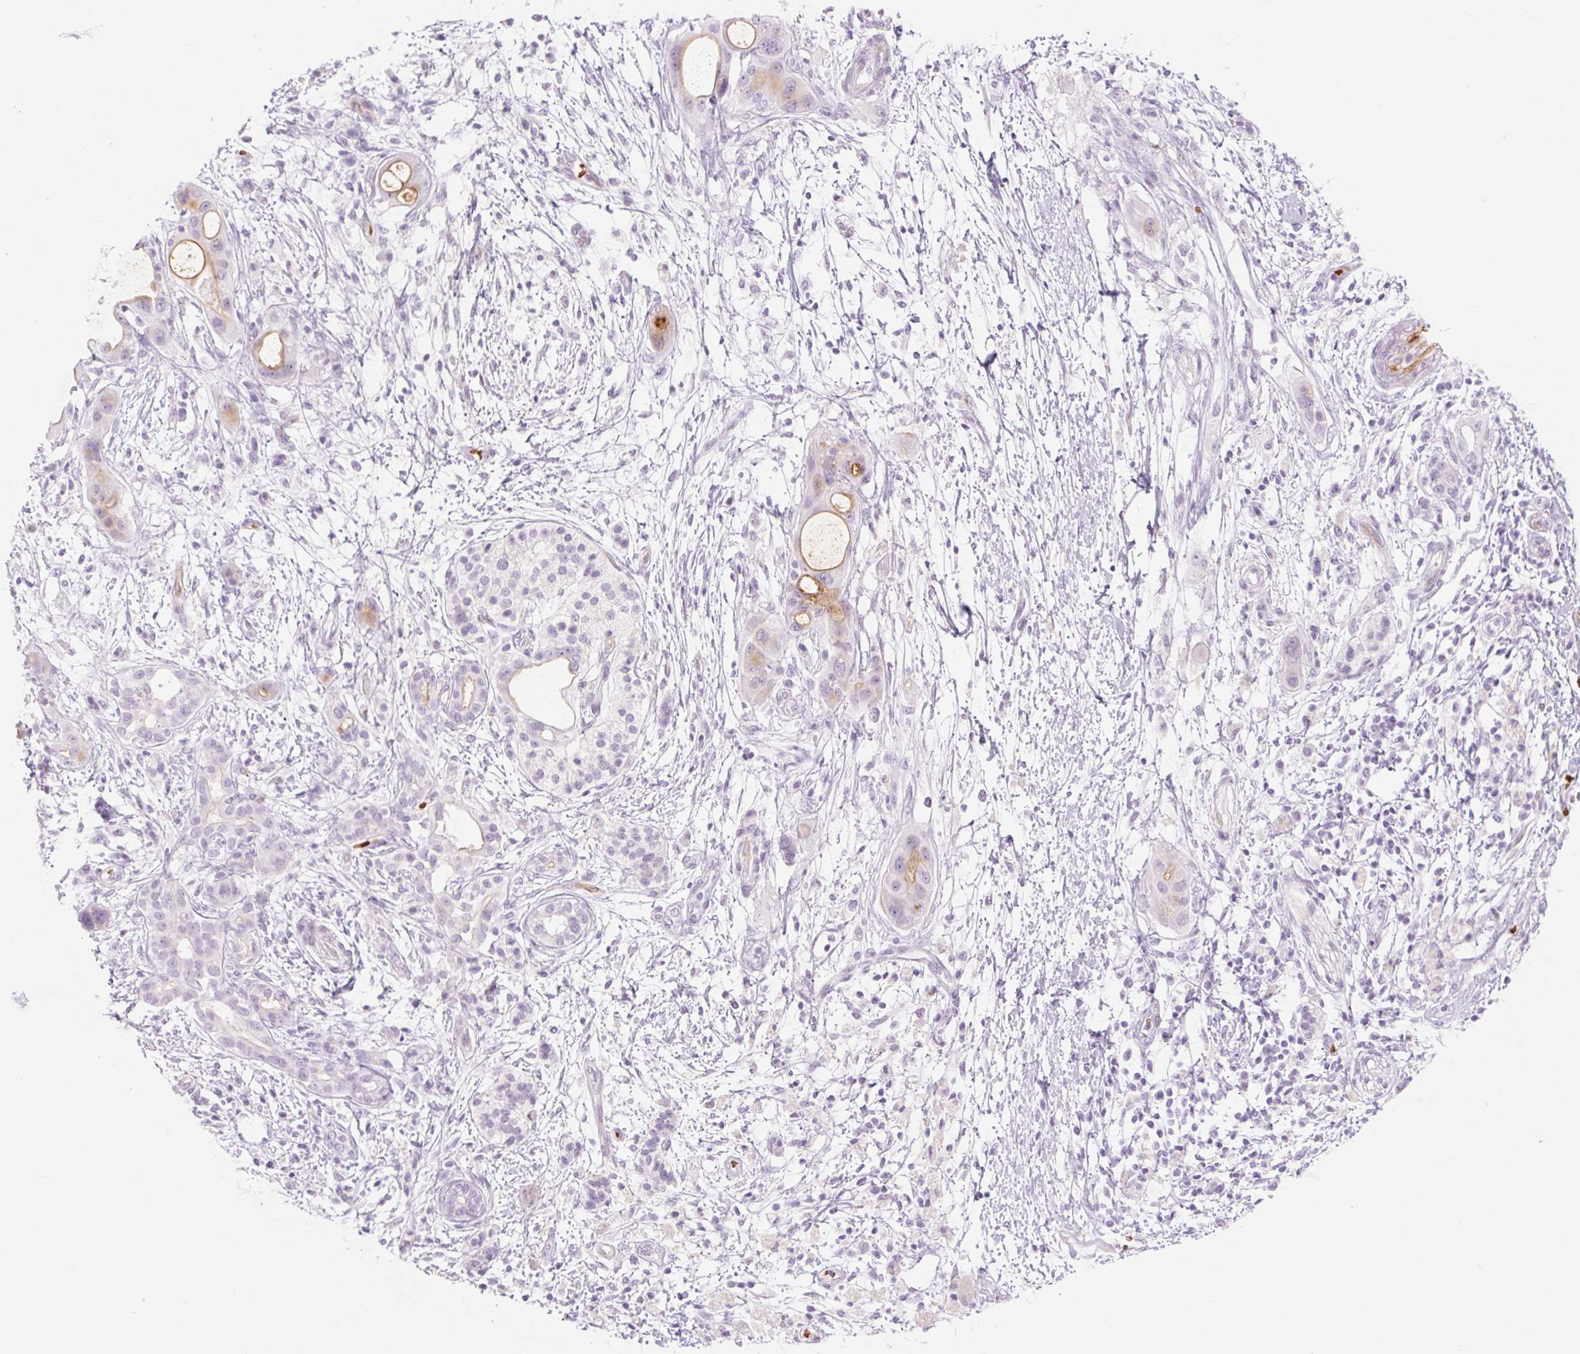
{"staining": {"intensity": "weak", "quantity": "<25%", "location": "cytoplasmic/membranous"}, "tissue": "pancreatic cancer", "cell_type": "Tumor cells", "image_type": "cancer", "snomed": [{"axis": "morphology", "description": "Adenocarcinoma, NOS"}, {"axis": "topography", "description": "Pancreas"}], "caption": "DAB (3,3'-diaminobenzidine) immunohistochemical staining of adenocarcinoma (pancreatic) demonstrates no significant expression in tumor cells.", "gene": "TAF1L", "patient": {"sex": "male", "age": 68}}